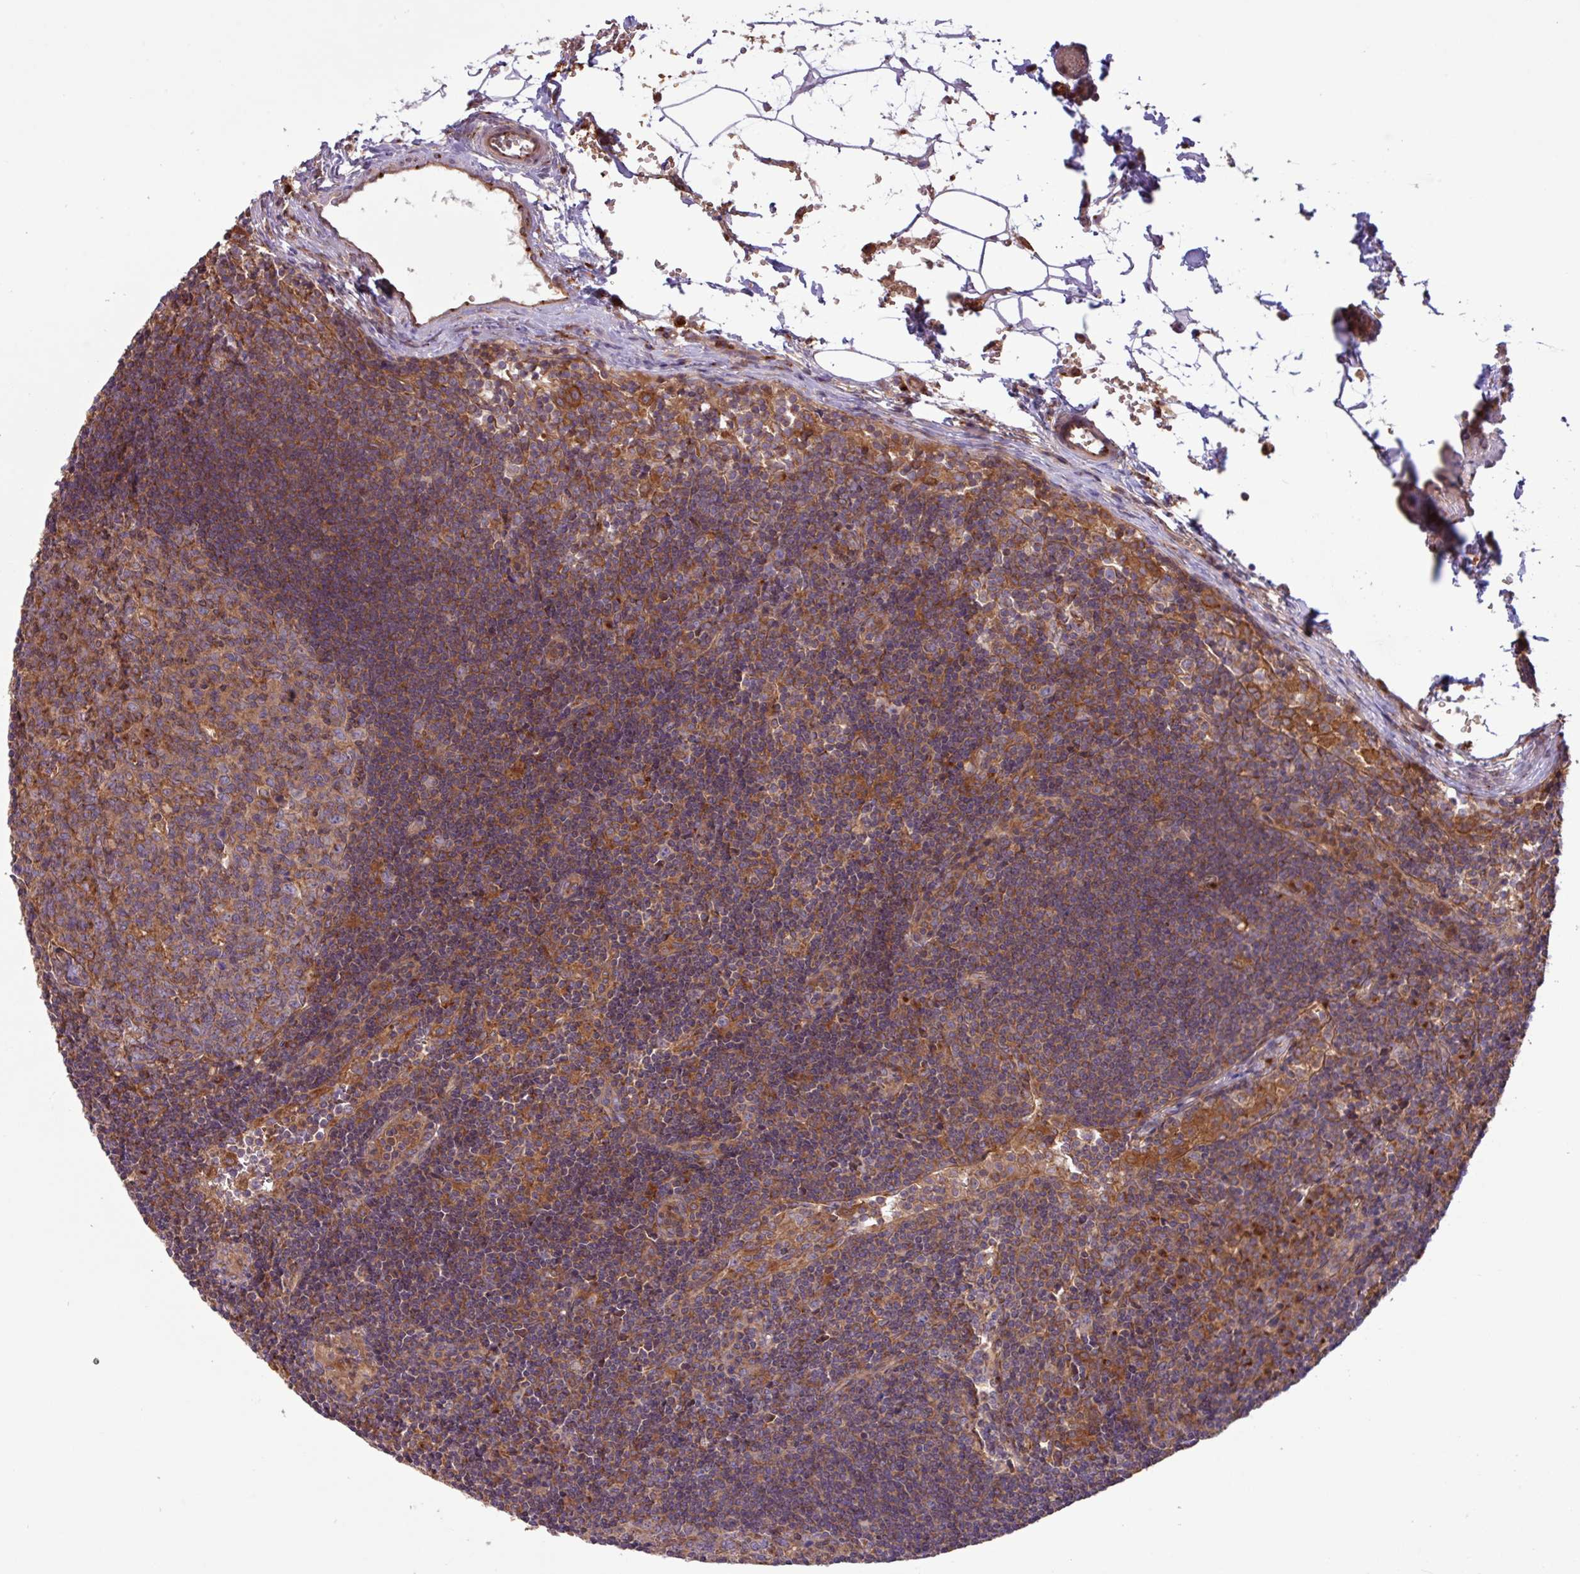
{"staining": {"intensity": "weak", "quantity": "25%-75%", "location": "cytoplasmic/membranous"}, "tissue": "lymph node", "cell_type": "Germinal center cells", "image_type": "normal", "snomed": [{"axis": "morphology", "description": "Normal tissue, NOS"}, {"axis": "topography", "description": "Lymph node"}], "caption": "Approximately 25%-75% of germinal center cells in normal human lymph node display weak cytoplasmic/membranous protein staining as visualized by brown immunohistochemical staining.", "gene": "RAB19", "patient": {"sex": "female", "age": 29}}